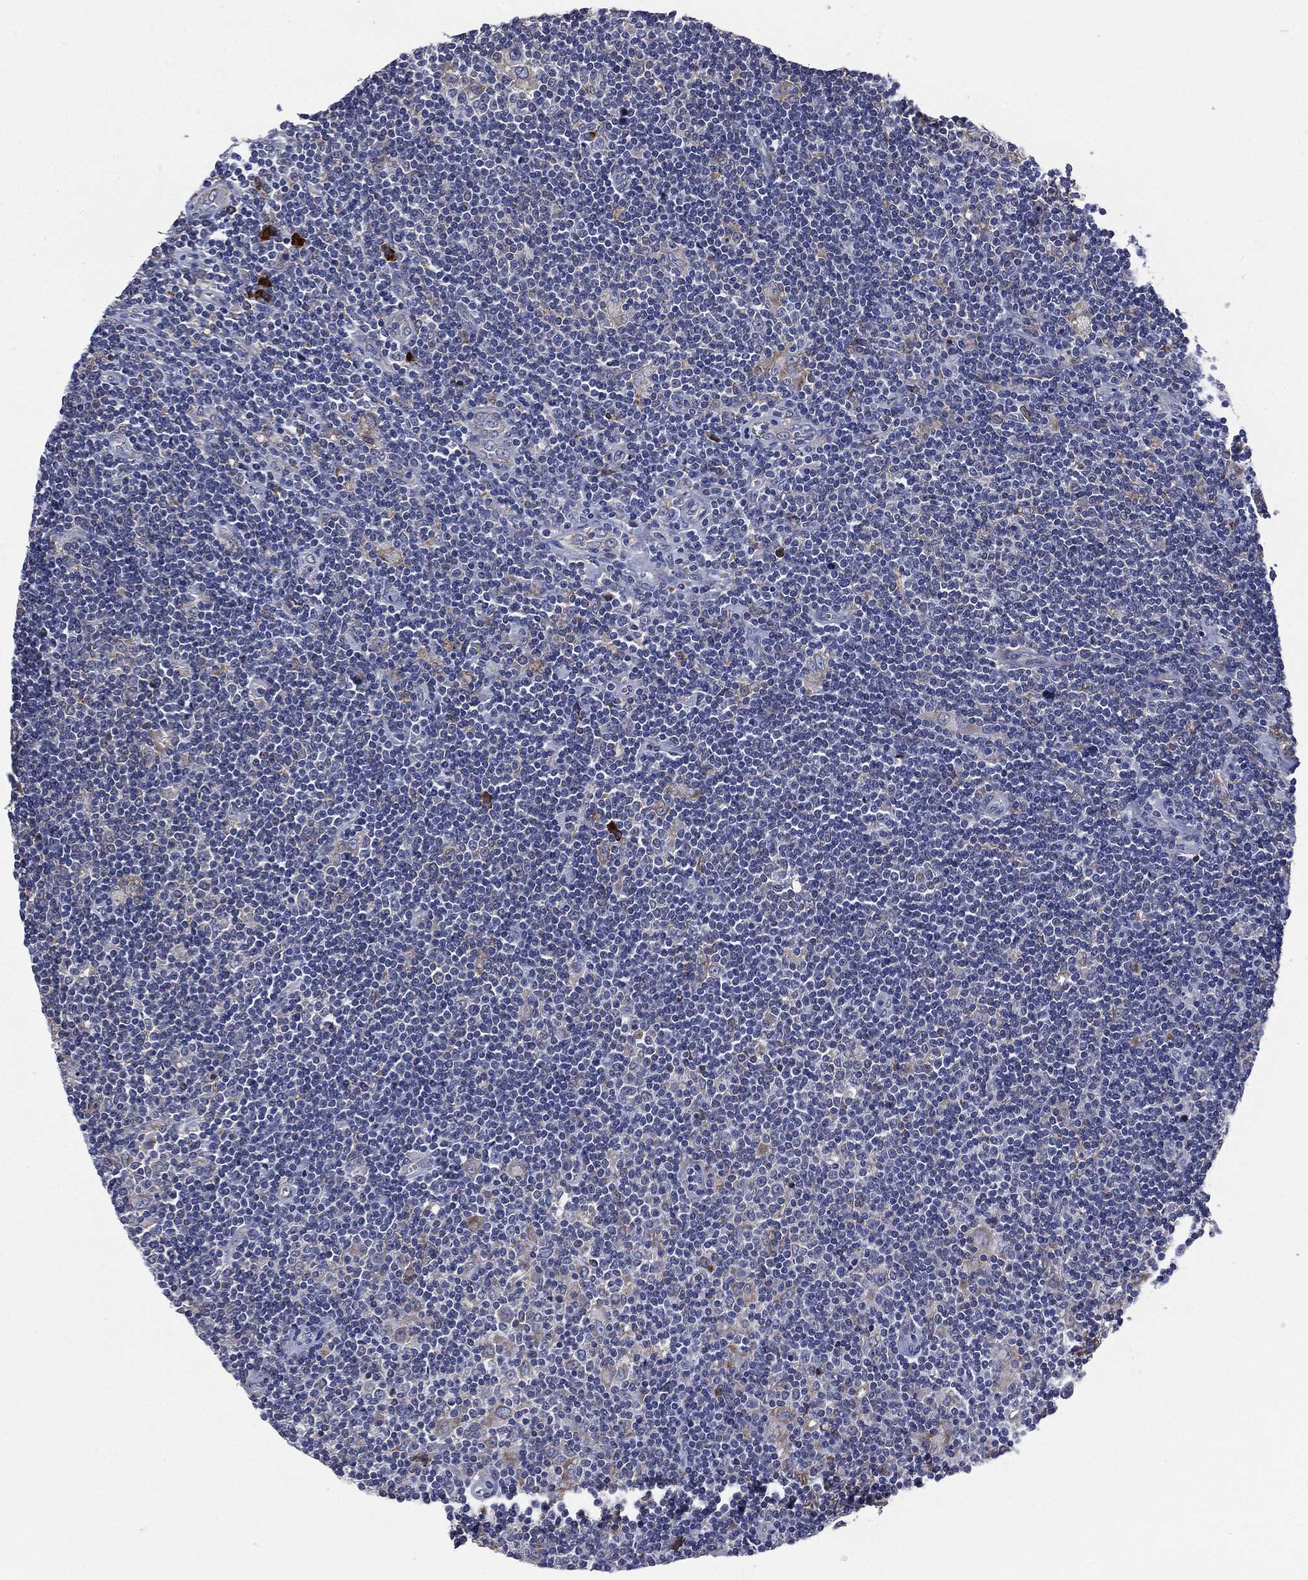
{"staining": {"intensity": "negative", "quantity": "none", "location": "none"}, "tissue": "lymphoma", "cell_type": "Tumor cells", "image_type": "cancer", "snomed": [{"axis": "morphology", "description": "Hodgkin's disease, NOS"}, {"axis": "topography", "description": "Lymph node"}], "caption": "A high-resolution histopathology image shows immunohistochemistry staining of Hodgkin's disease, which exhibits no significant expression in tumor cells.", "gene": "PTGS2", "patient": {"sex": "male", "age": 40}}